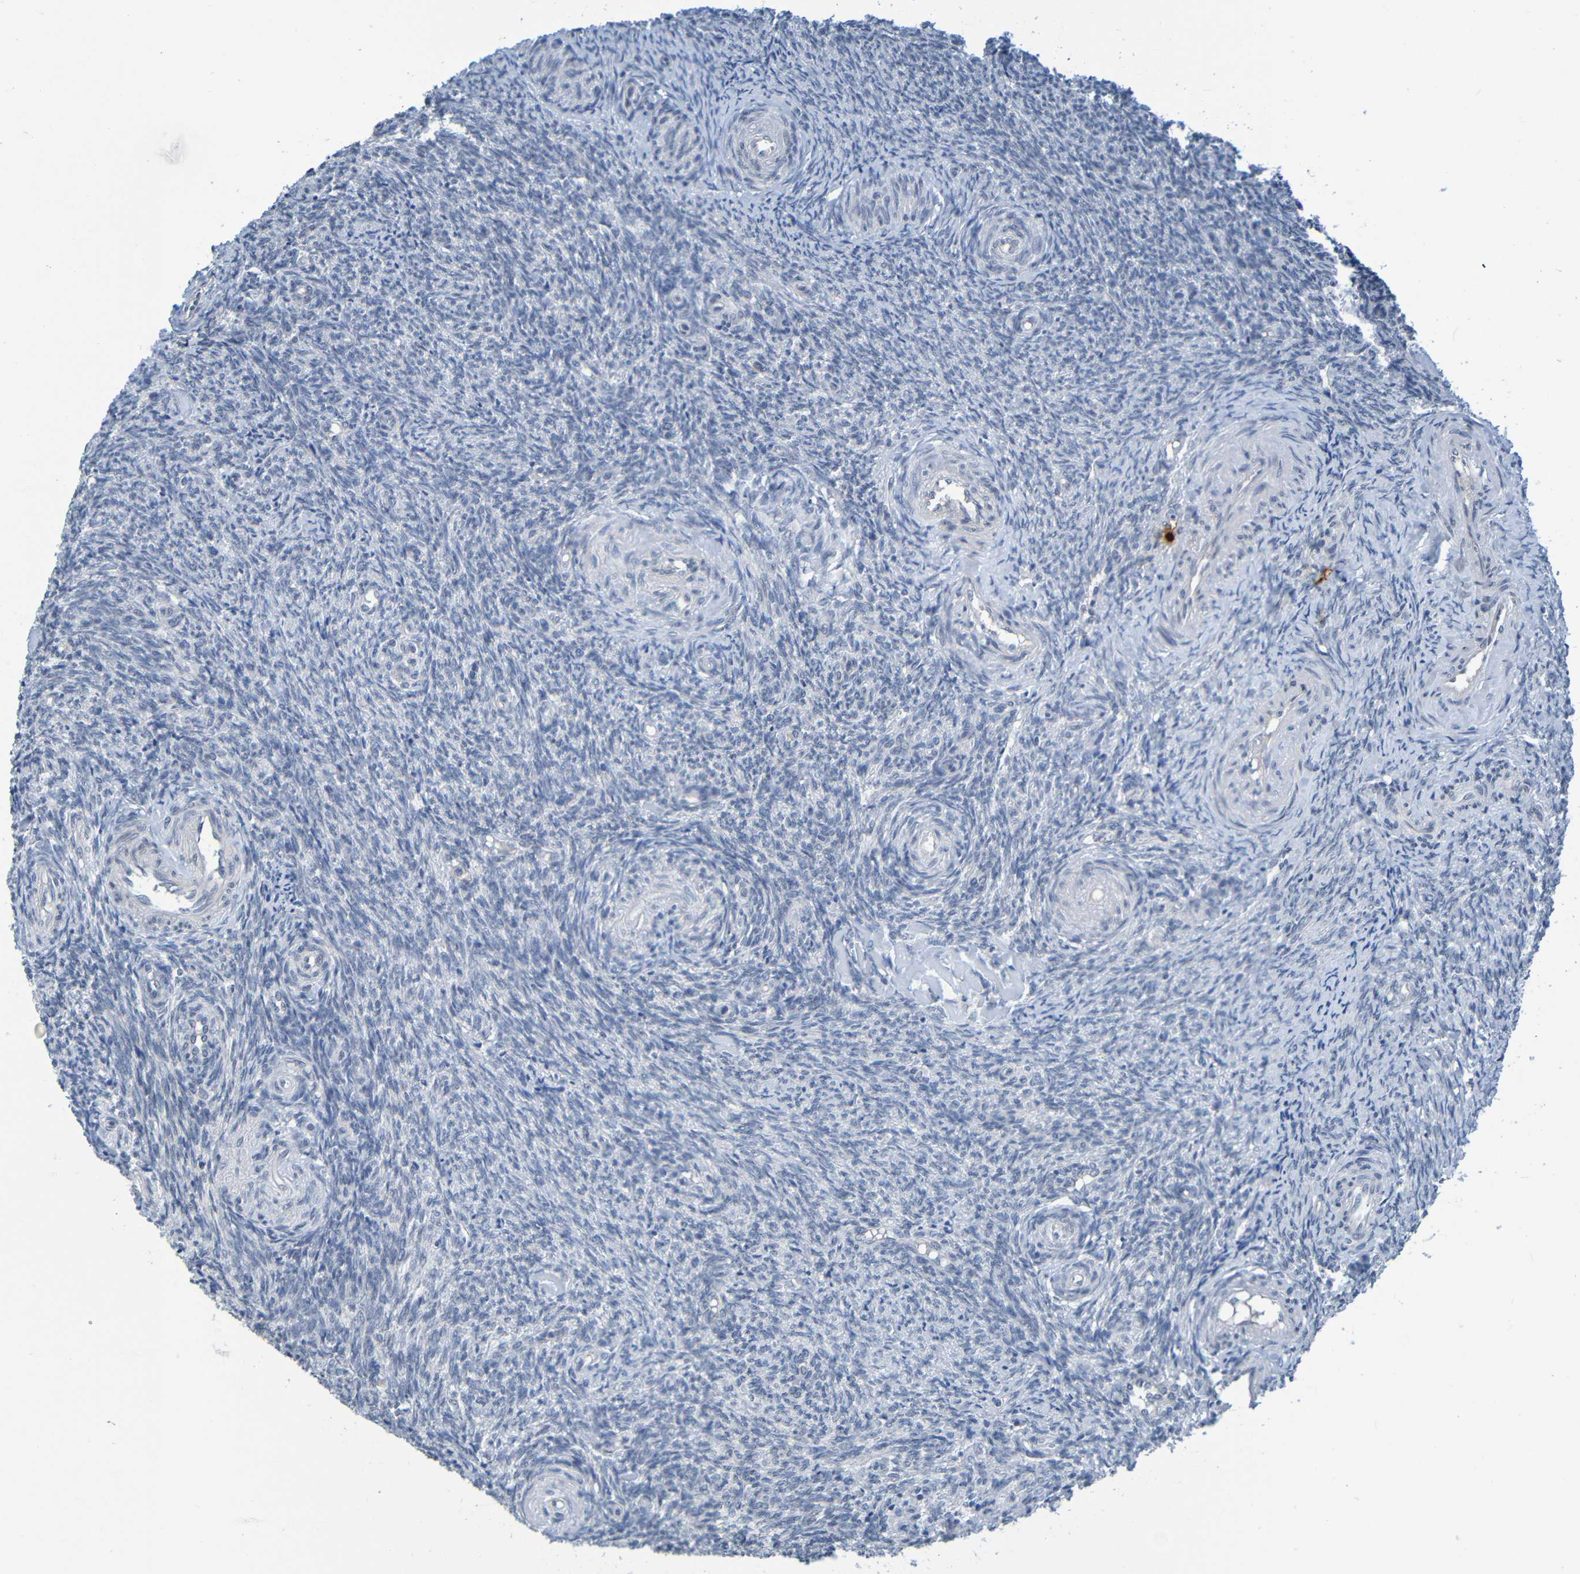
{"staining": {"intensity": "negative", "quantity": "none", "location": "none"}, "tissue": "ovary", "cell_type": "Ovarian stroma cells", "image_type": "normal", "snomed": [{"axis": "morphology", "description": "Normal tissue, NOS"}, {"axis": "topography", "description": "Ovary"}], "caption": "Immunohistochemistry (IHC) histopathology image of normal ovary: ovary stained with DAB (3,3'-diaminobenzidine) exhibits no significant protein staining in ovarian stroma cells.", "gene": "C3AR1", "patient": {"sex": "female", "age": 41}}